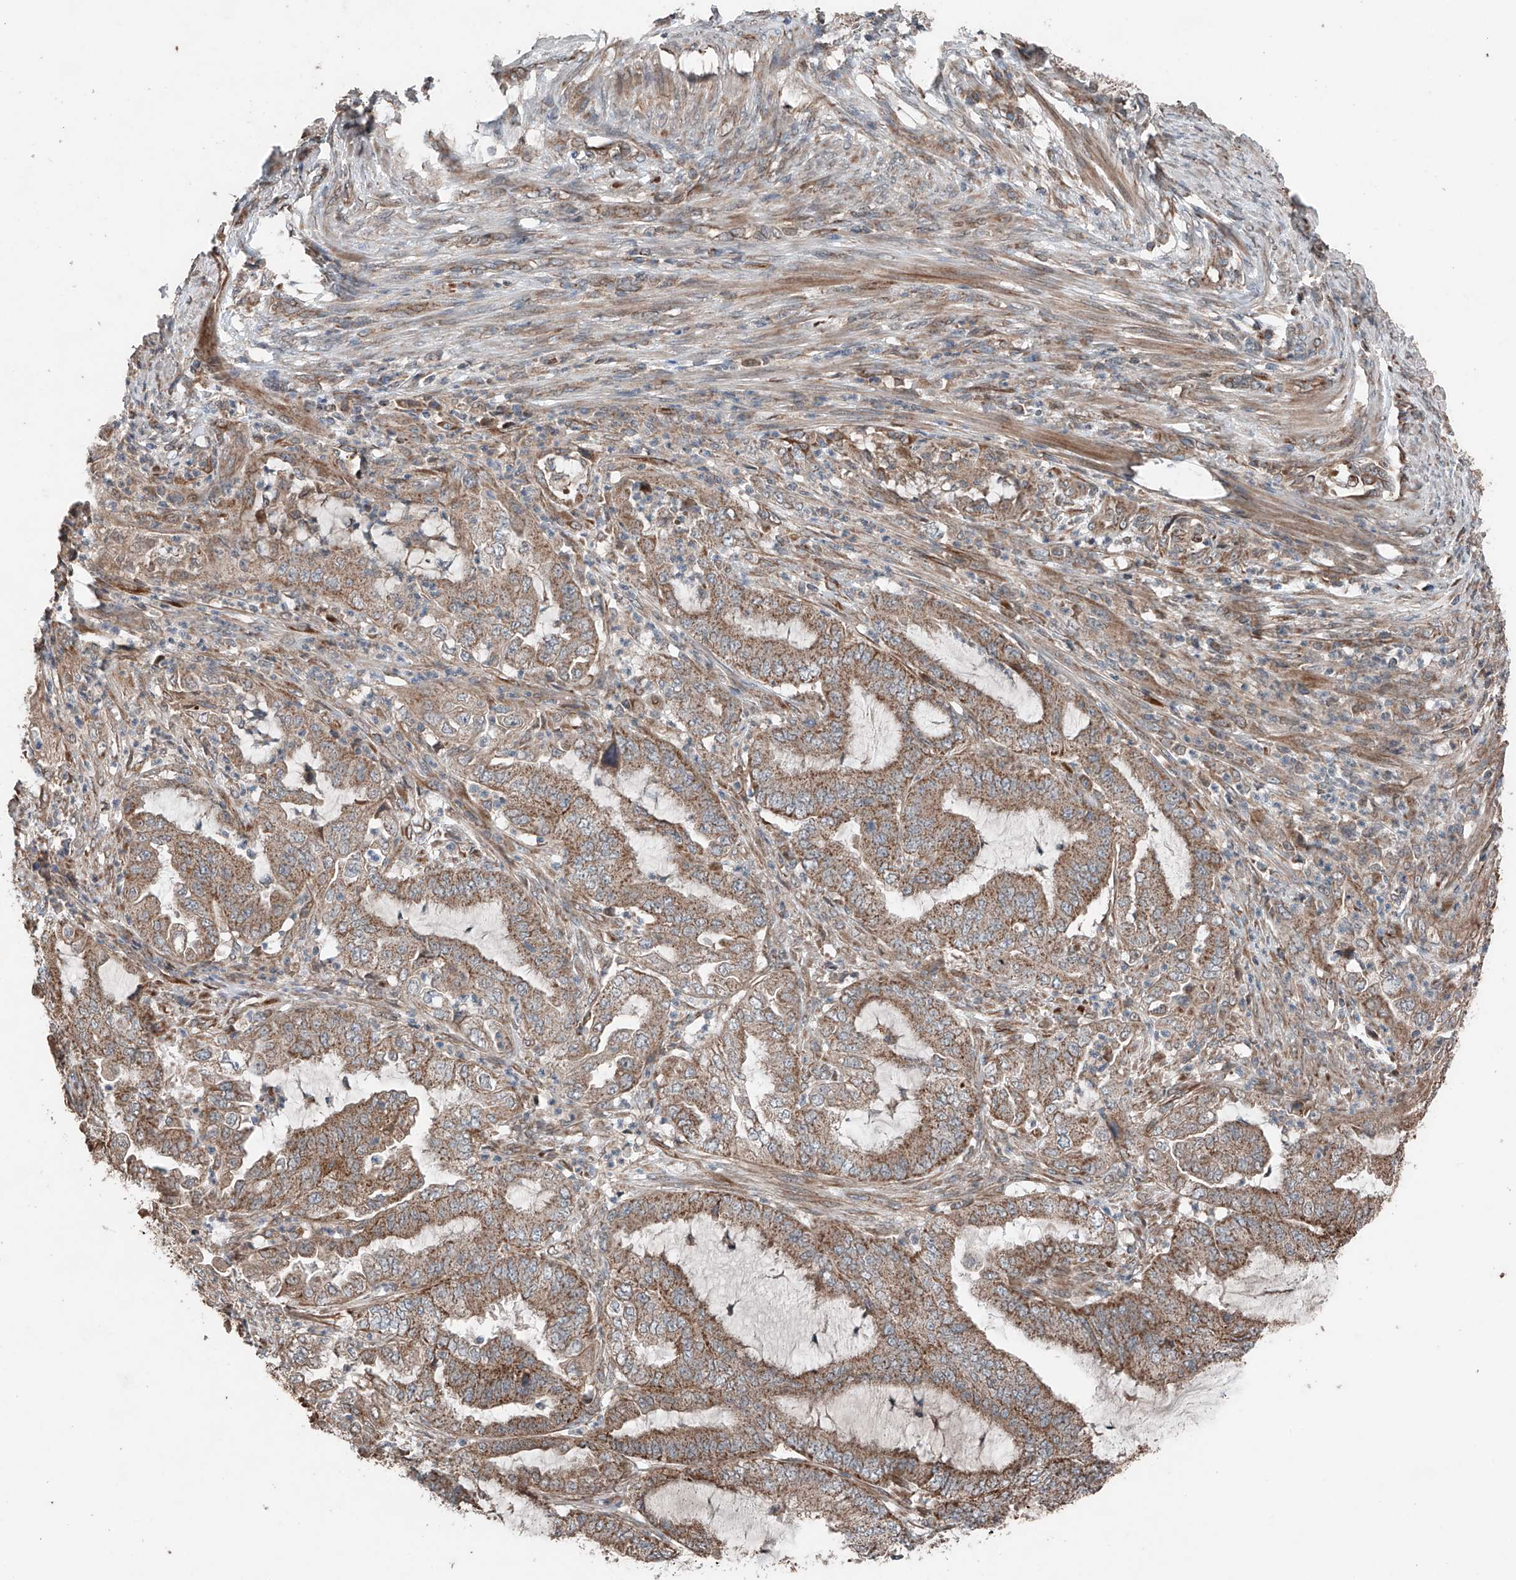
{"staining": {"intensity": "moderate", "quantity": ">75%", "location": "cytoplasmic/membranous"}, "tissue": "endometrial cancer", "cell_type": "Tumor cells", "image_type": "cancer", "snomed": [{"axis": "morphology", "description": "Adenocarcinoma, NOS"}, {"axis": "topography", "description": "Endometrium"}], "caption": "Protein staining by immunohistochemistry (IHC) exhibits moderate cytoplasmic/membranous expression in about >75% of tumor cells in endometrial cancer (adenocarcinoma).", "gene": "AP4B1", "patient": {"sex": "female", "age": 51}}